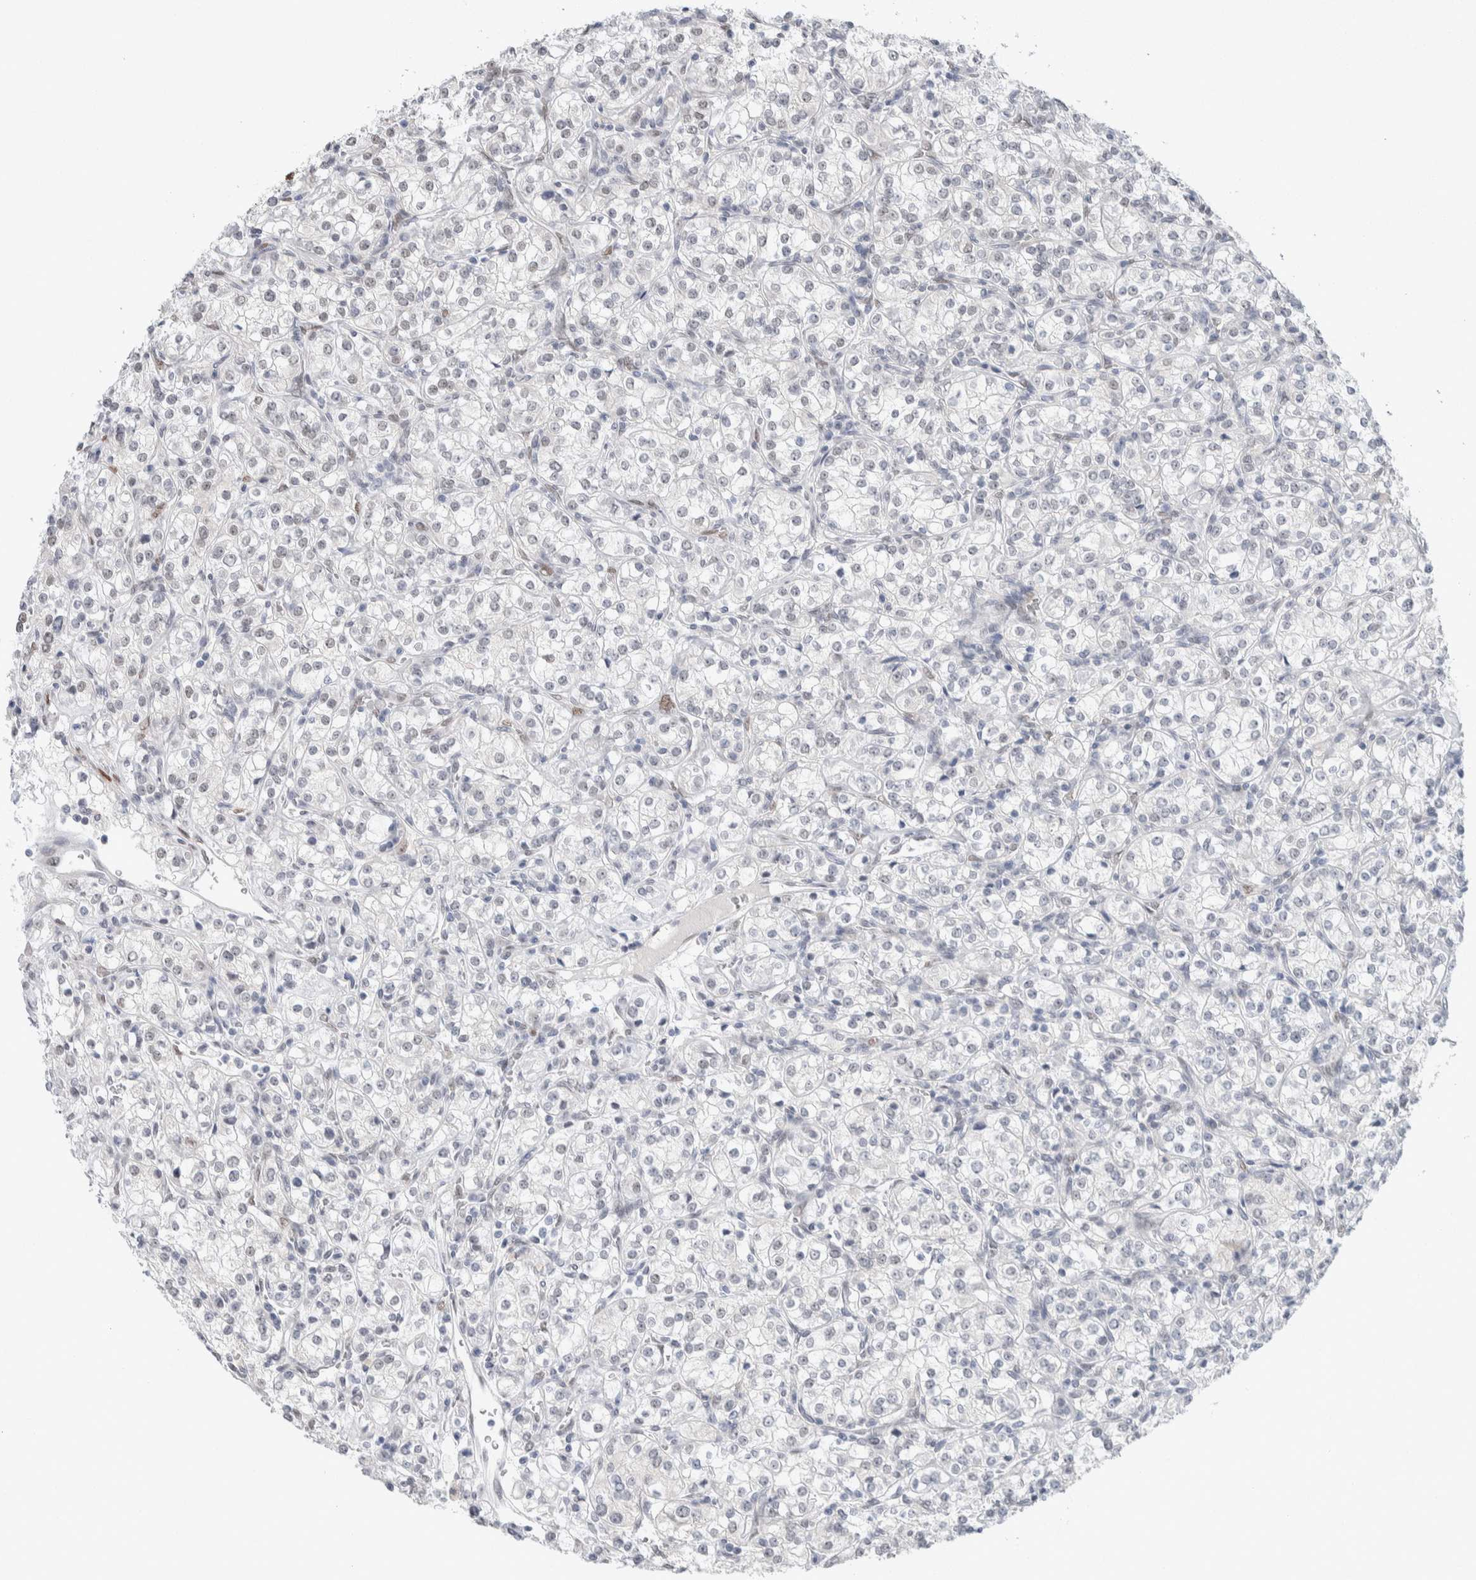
{"staining": {"intensity": "negative", "quantity": "none", "location": "none"}, "tissue": "renal cancer", "cell_type": "Tumor cells", "image_type": "cancer", "snomed": [{"axis": "morphology", "description": "Adenocarcinoma, NOS"}, {"axis": "topography", "description": "Kidney"}], "caption": "This is an IHC micrograph of renal cancer (adenocarcinoma). There is no expression in tumor cells.", "gene": "PRMT1", "patient": {"sex": "male", "age": 77}}